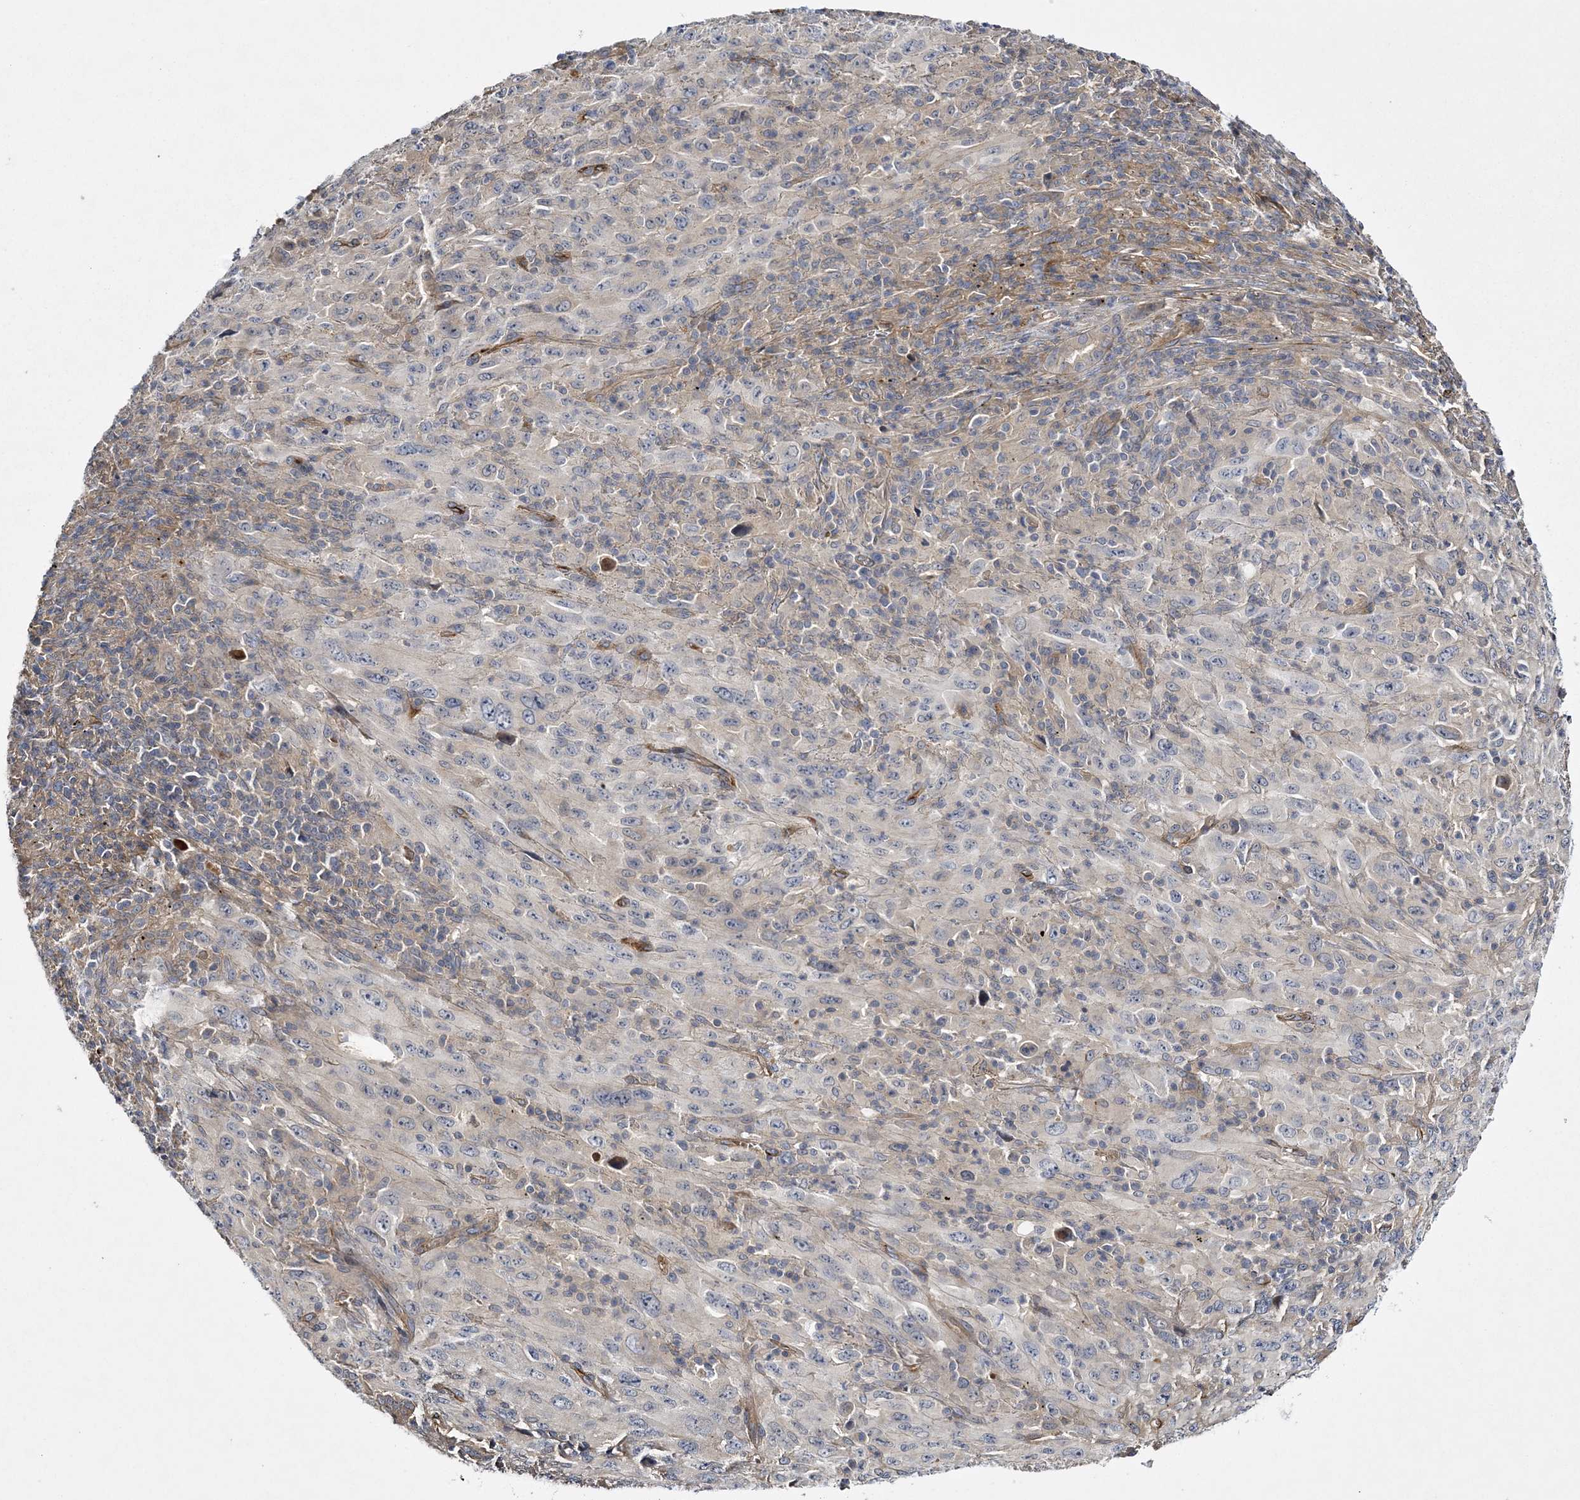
{"staining": {"intensity": "negative", "quantity": "none", "location": "none"}, "tissue": "melanoma", "cell_type": "Tumor cells", "image_type": "cancer", "snomed": [{"axis": "morphology", "description": "Malignant melanoma, Metastatic site"}, {"axis": "topography", "description": "Skin"}], "caption": "This histopathology image is of melanoma stained with immunohistochemistry to label a protein in brown with the nuclei are counter-stained blue. There is no expression in tumor cells.", "gene": "CALN1", "patient": {"sex": "female", "age": 56}}